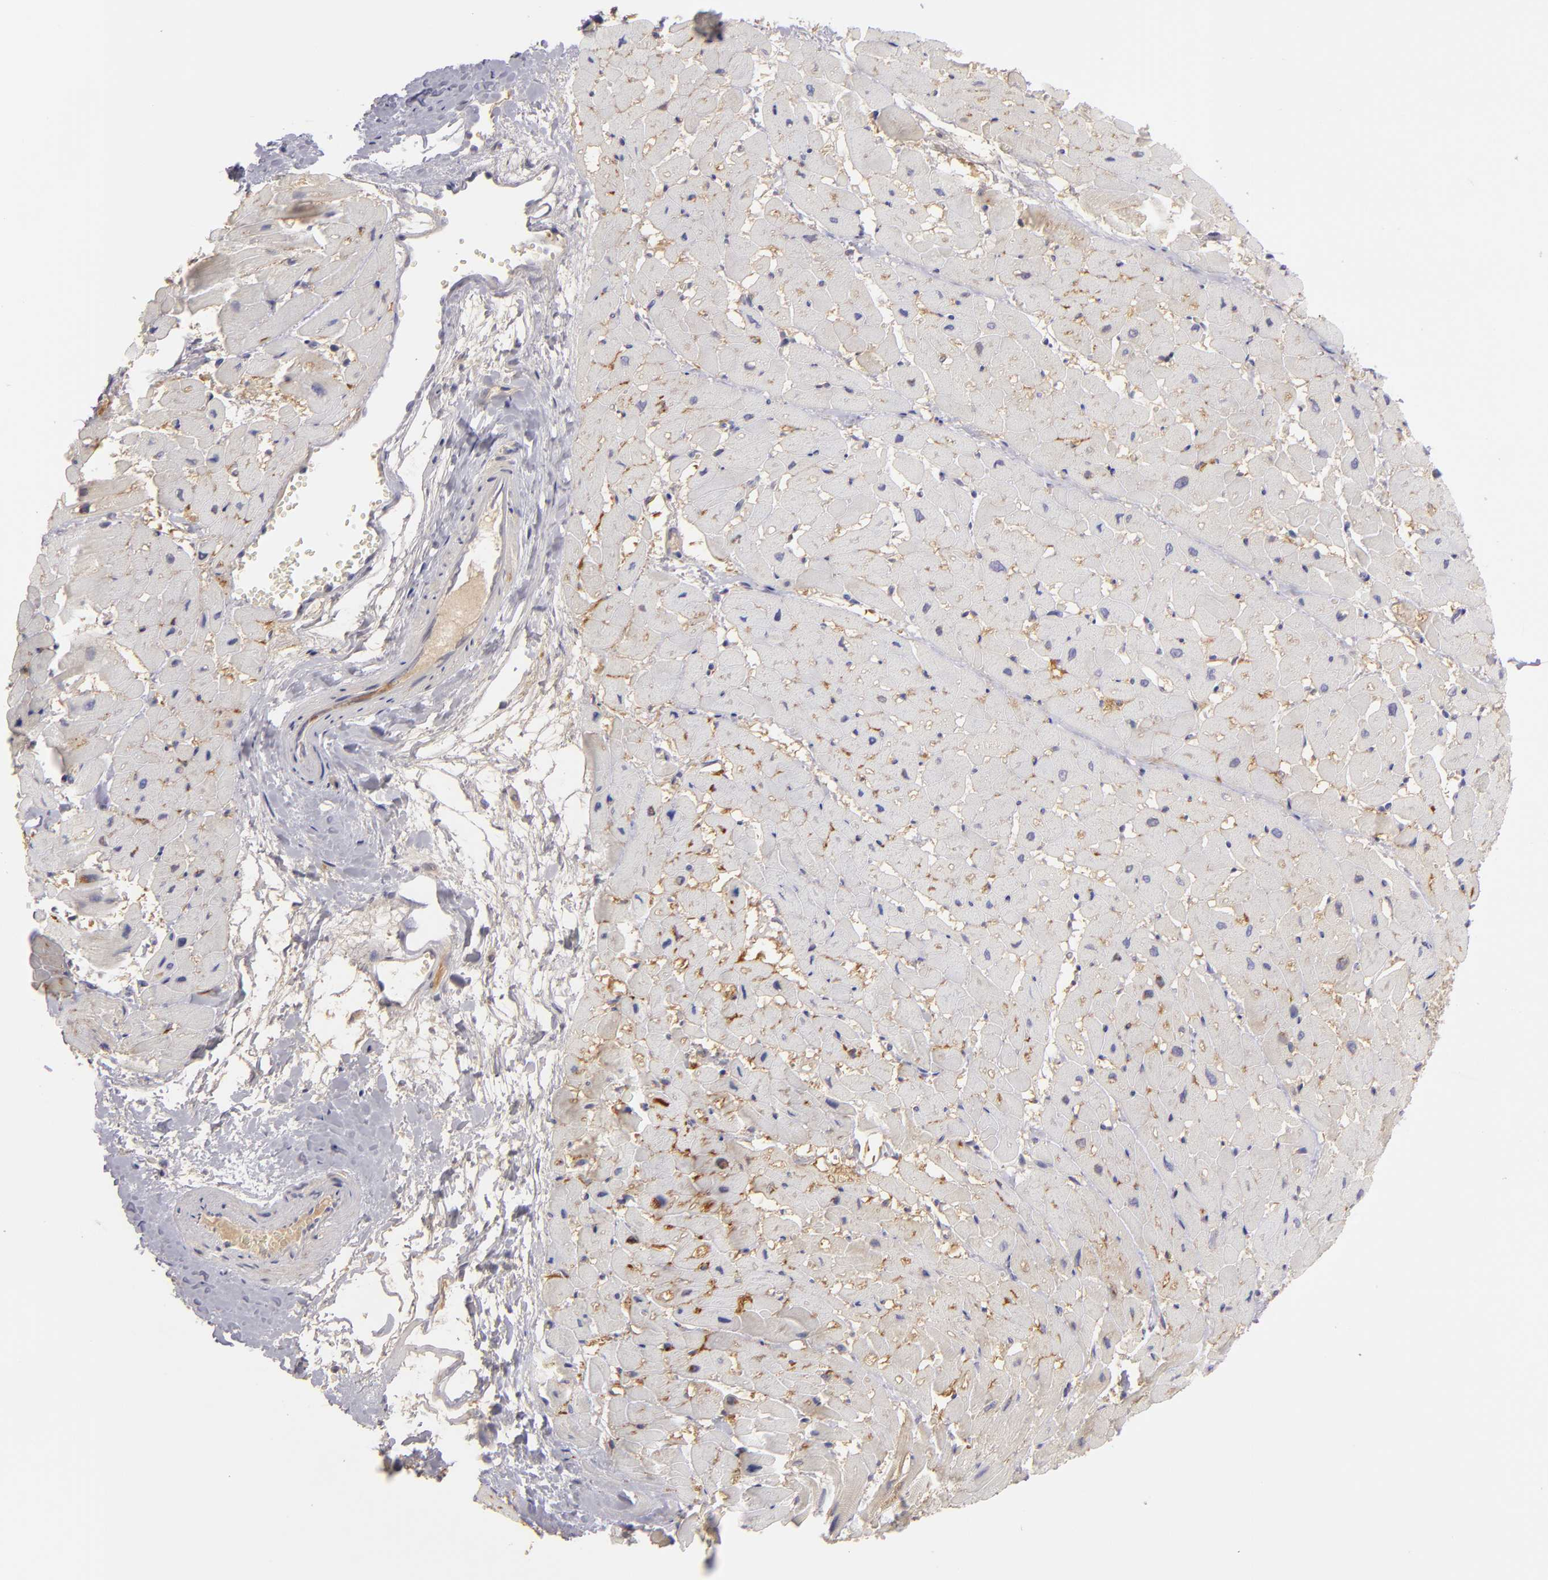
{"staining": {"intensity": "weak", "quantity": "<25%", "location": "cytoplasmic/membranous"}, "tissue": "heart muscle", "cell_type": "Cardiomyocytes", "image_type": "normal", "snomed": [{"axis": "morphology", "description": "Normal tissue, NOS"}, {"axis": "topography", "description": "Heart"}], "caption": "A micrograph of heart muscle stained for a protein exhibits no brown staining in cardiomyocytes. (DAB immunohistochemistry (IHC) visualized using brightfield microscopy, high magnification).", "gene": "MMP10", "patient": {"sex": "male", "age": 45}}